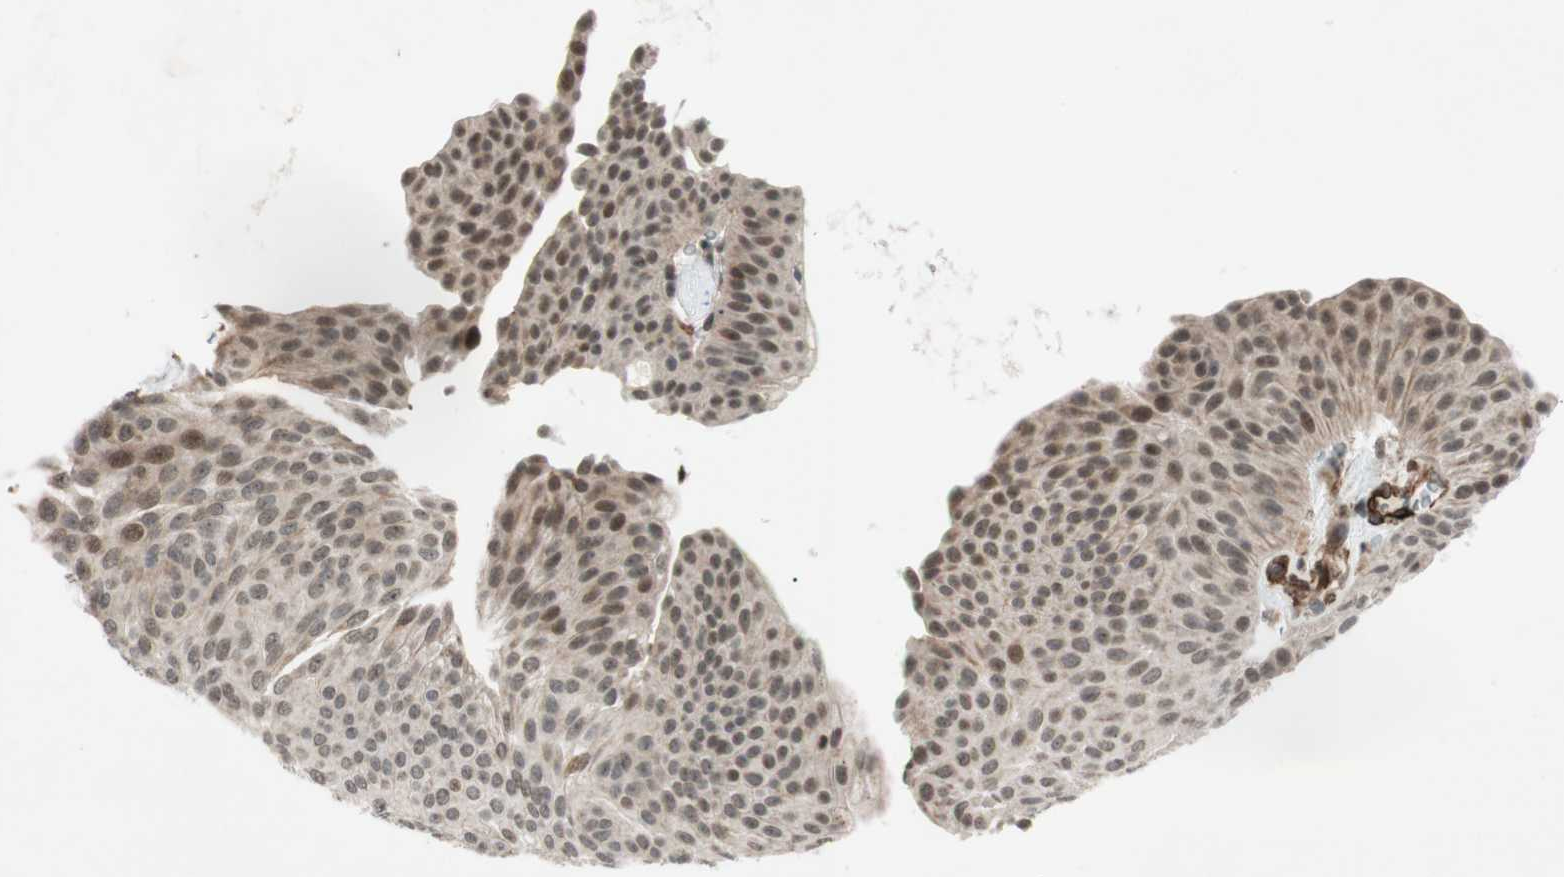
{"staining": {"intensity": "moderate", "quantity": ">75%", "location": "nuclear"}, "tissue": "urothelial cancer", "cell_type": "Tumor cells", "image_type": "cancer", "snomed": [{"axis": "morphology", "description": "Urothelial carcinoma, Low grade"}, {"axis": "topography", "description": "Urinary bladder"}], "caption": "Brown immunohistochemical staining in urothelial cancer reveals moderate nuclear expression in about >75% of tumor cells.", "gene": "CDK19", "patient": {"sex": "female", "age": 60}}